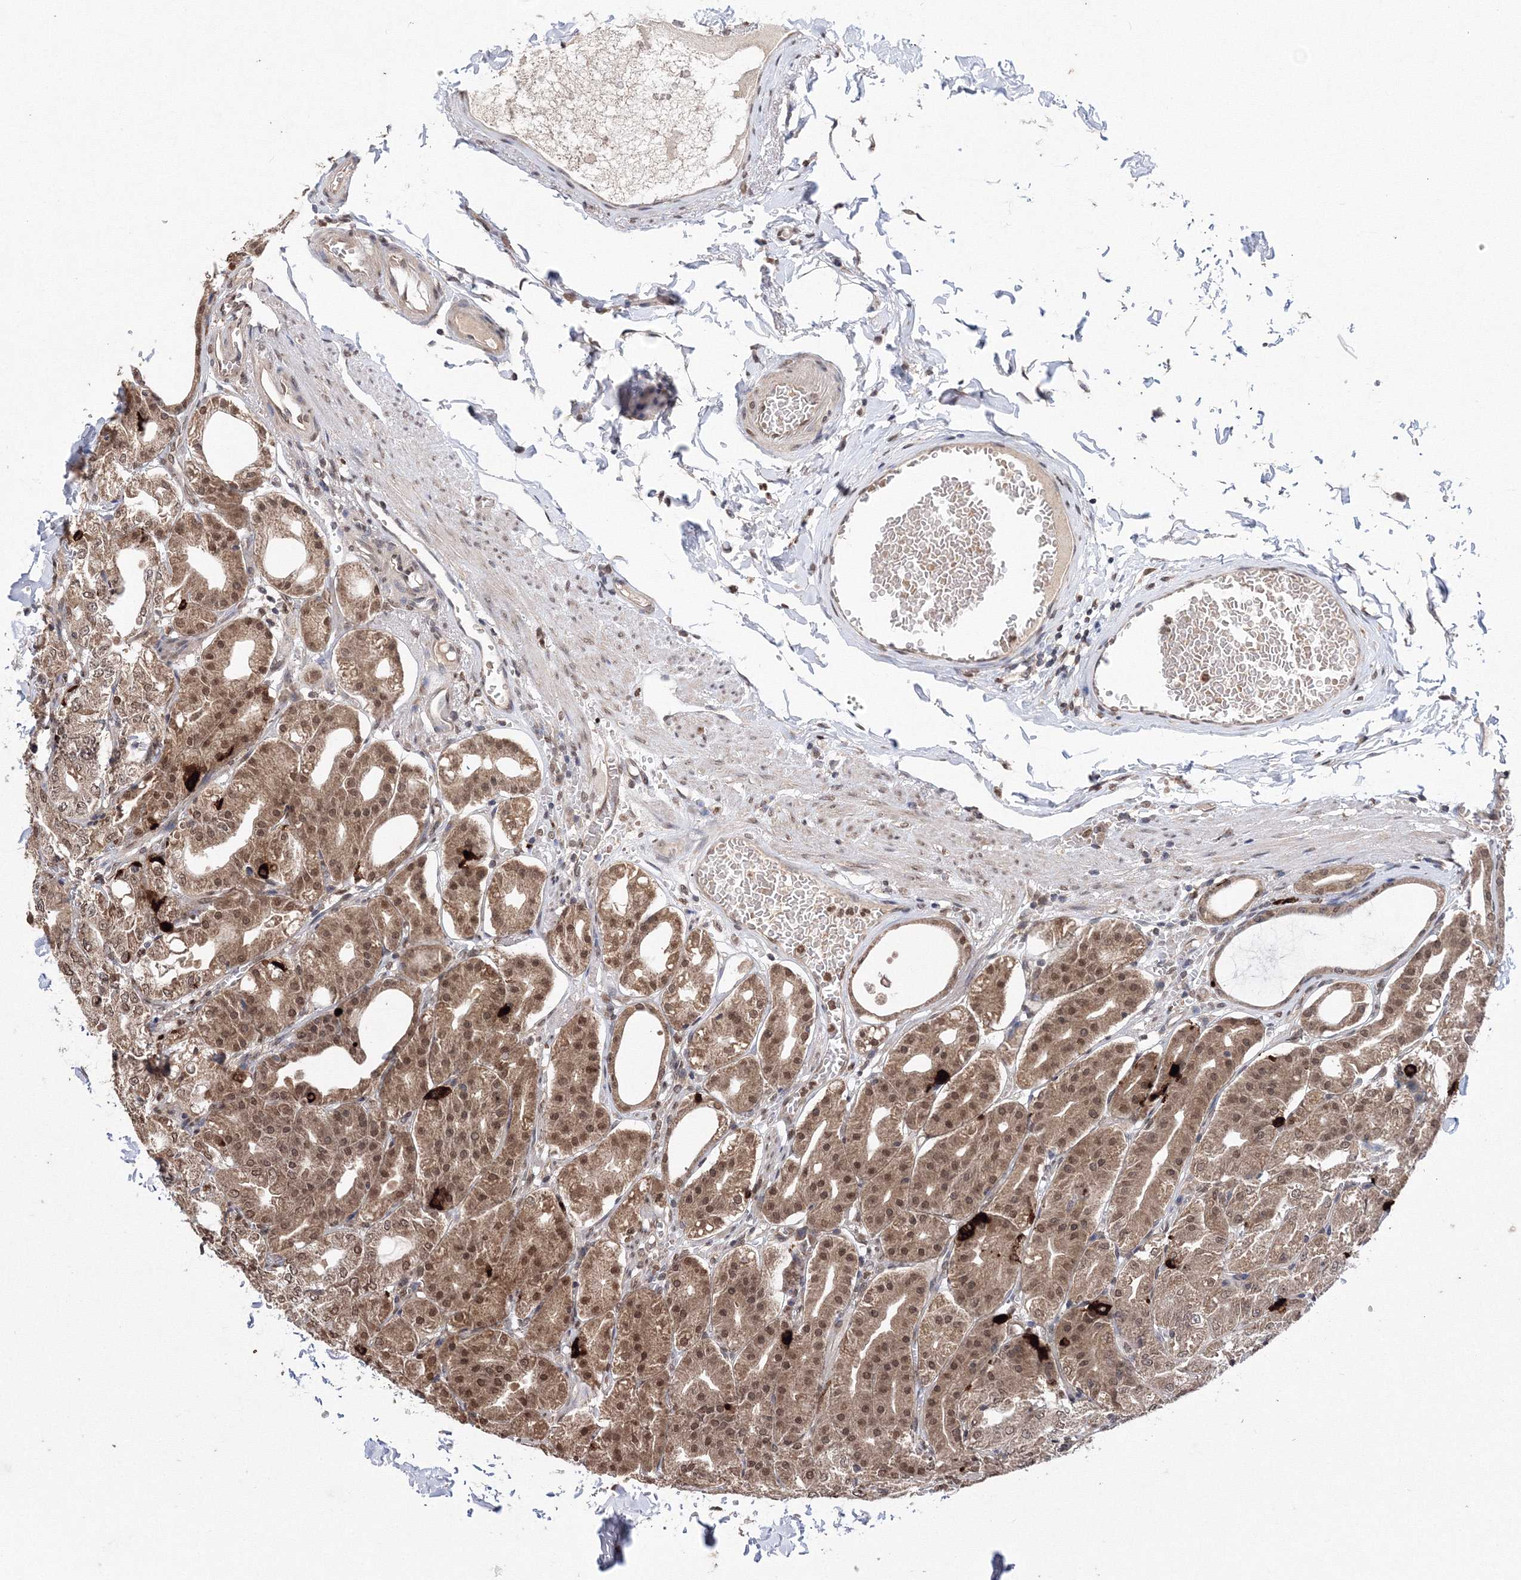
{"staining": {"intensity": "moderate", "quantity": ">75%", "location": "cytoplasmic/membranous,nuclear"}, "tissue": "stomach", "cell_type": "Glandular cells", "image_type": "normal", "snomed": [{"axis": "morphology", "description": "Normal tissue, NOS"}, {"axis": "topography", "description": "Stomach, lower"}], "caption": "Stomach stained with IHC reveals moderate cytoplasmic/membranous,nuclear staining in approximately >75% of glandular cells.", "gene": "GPN1", "patient": {"sex": "male", "age": 71}}